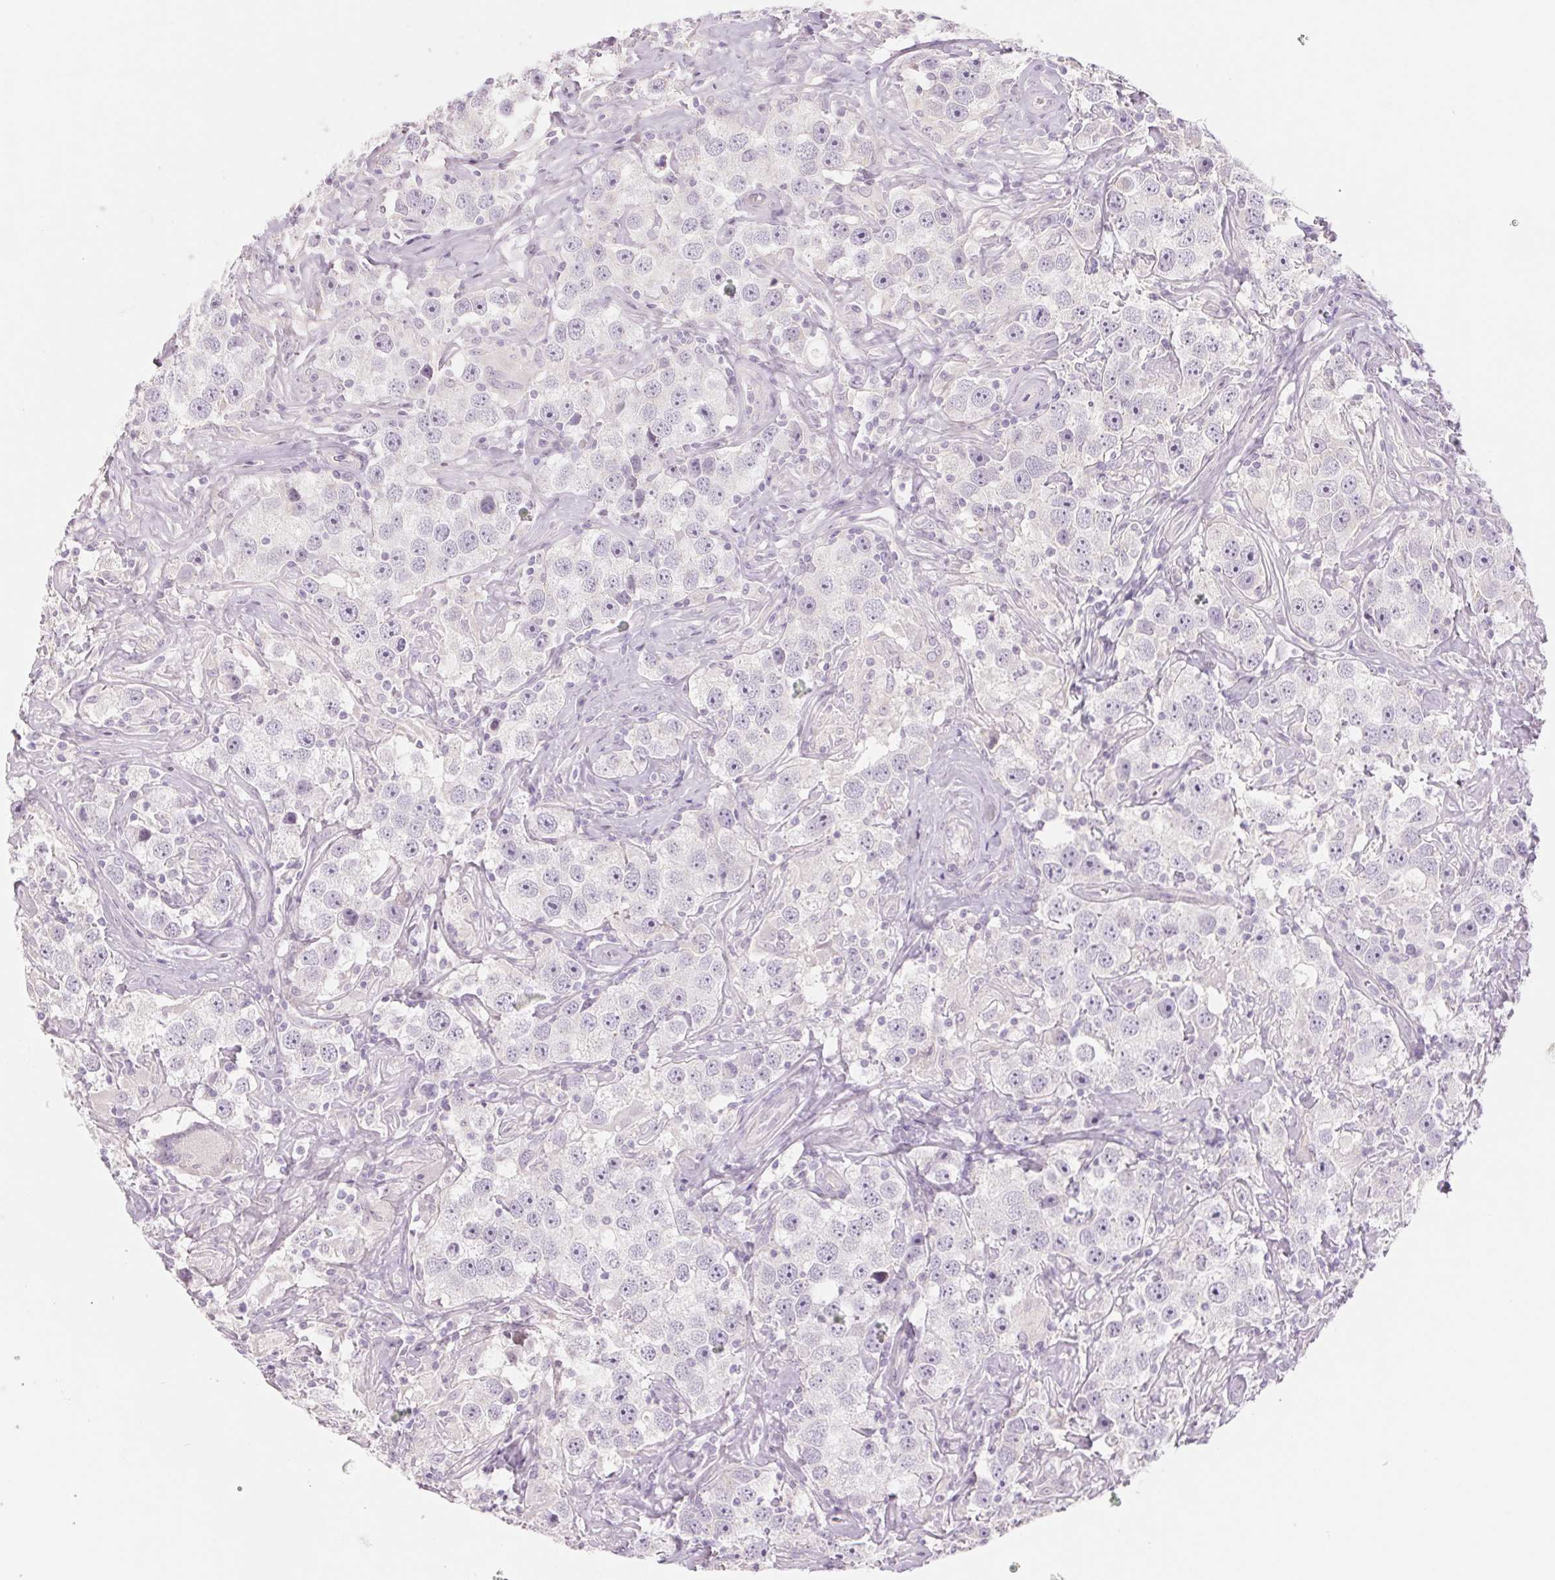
{"staining": {"intensity": "negative", "quantity": "none", "location": "none"}, "tissue": "testis cancer", "cell_type": "Tumor cells", "image_type": "cancer", "snomed": [{"axis": "morphology", "description": "Seminoma, NOS"}, {"axis": "topography", "description": "Testis"}], "caption": "High power microscopy photomicrograph of an IHC histopathology image of seminoma (testis), revealing no significant staining in tumor cells.", "gene": "POU1F1", "patient": {"sex": "male", "age": 49}}